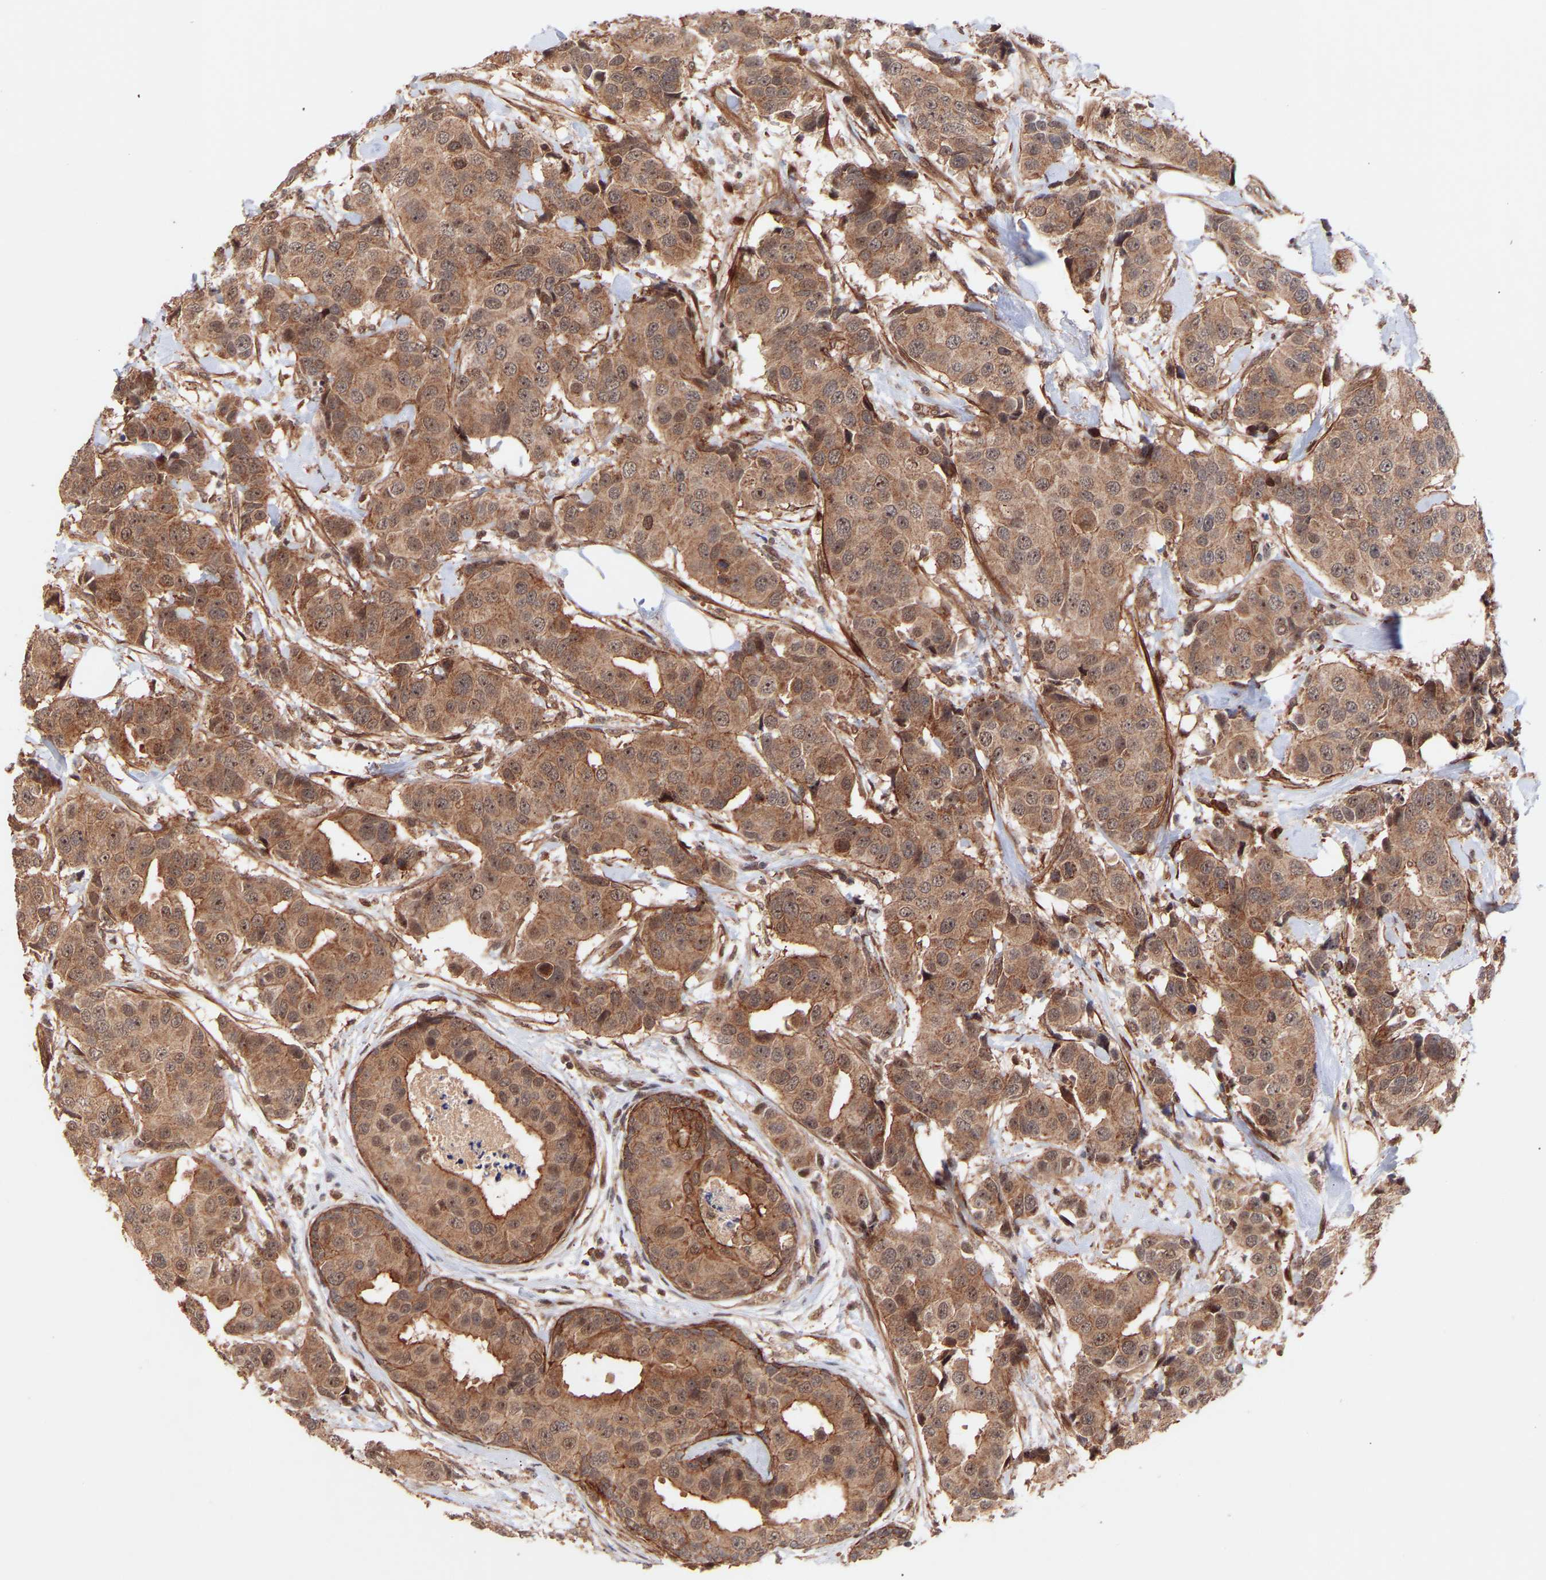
{"staining": {"intensity": "moderate", "quantity": ">75%", "location": "cytoplasmic/membranous,nuclear"}, "tissue": "breast cancer", "cell_type": "Tumor cells", "image_type": "cancer", "snomed": [{"axis": "morphology", "description": "Normal tissue, NOS"}, {"axis": "morphology", "description": "Duct carcinoma"}, {"axis": "topography", "description": "Breast"}], "caption": "Invasive ductal carcinoma (breast) stained with IHC exhibits moderate cytoplasmic/membranous and nuclear staining in approximately >75% of tumor cells.", "gene": "PDLIM5", "patient": {"sex": "female", "age": 39}}